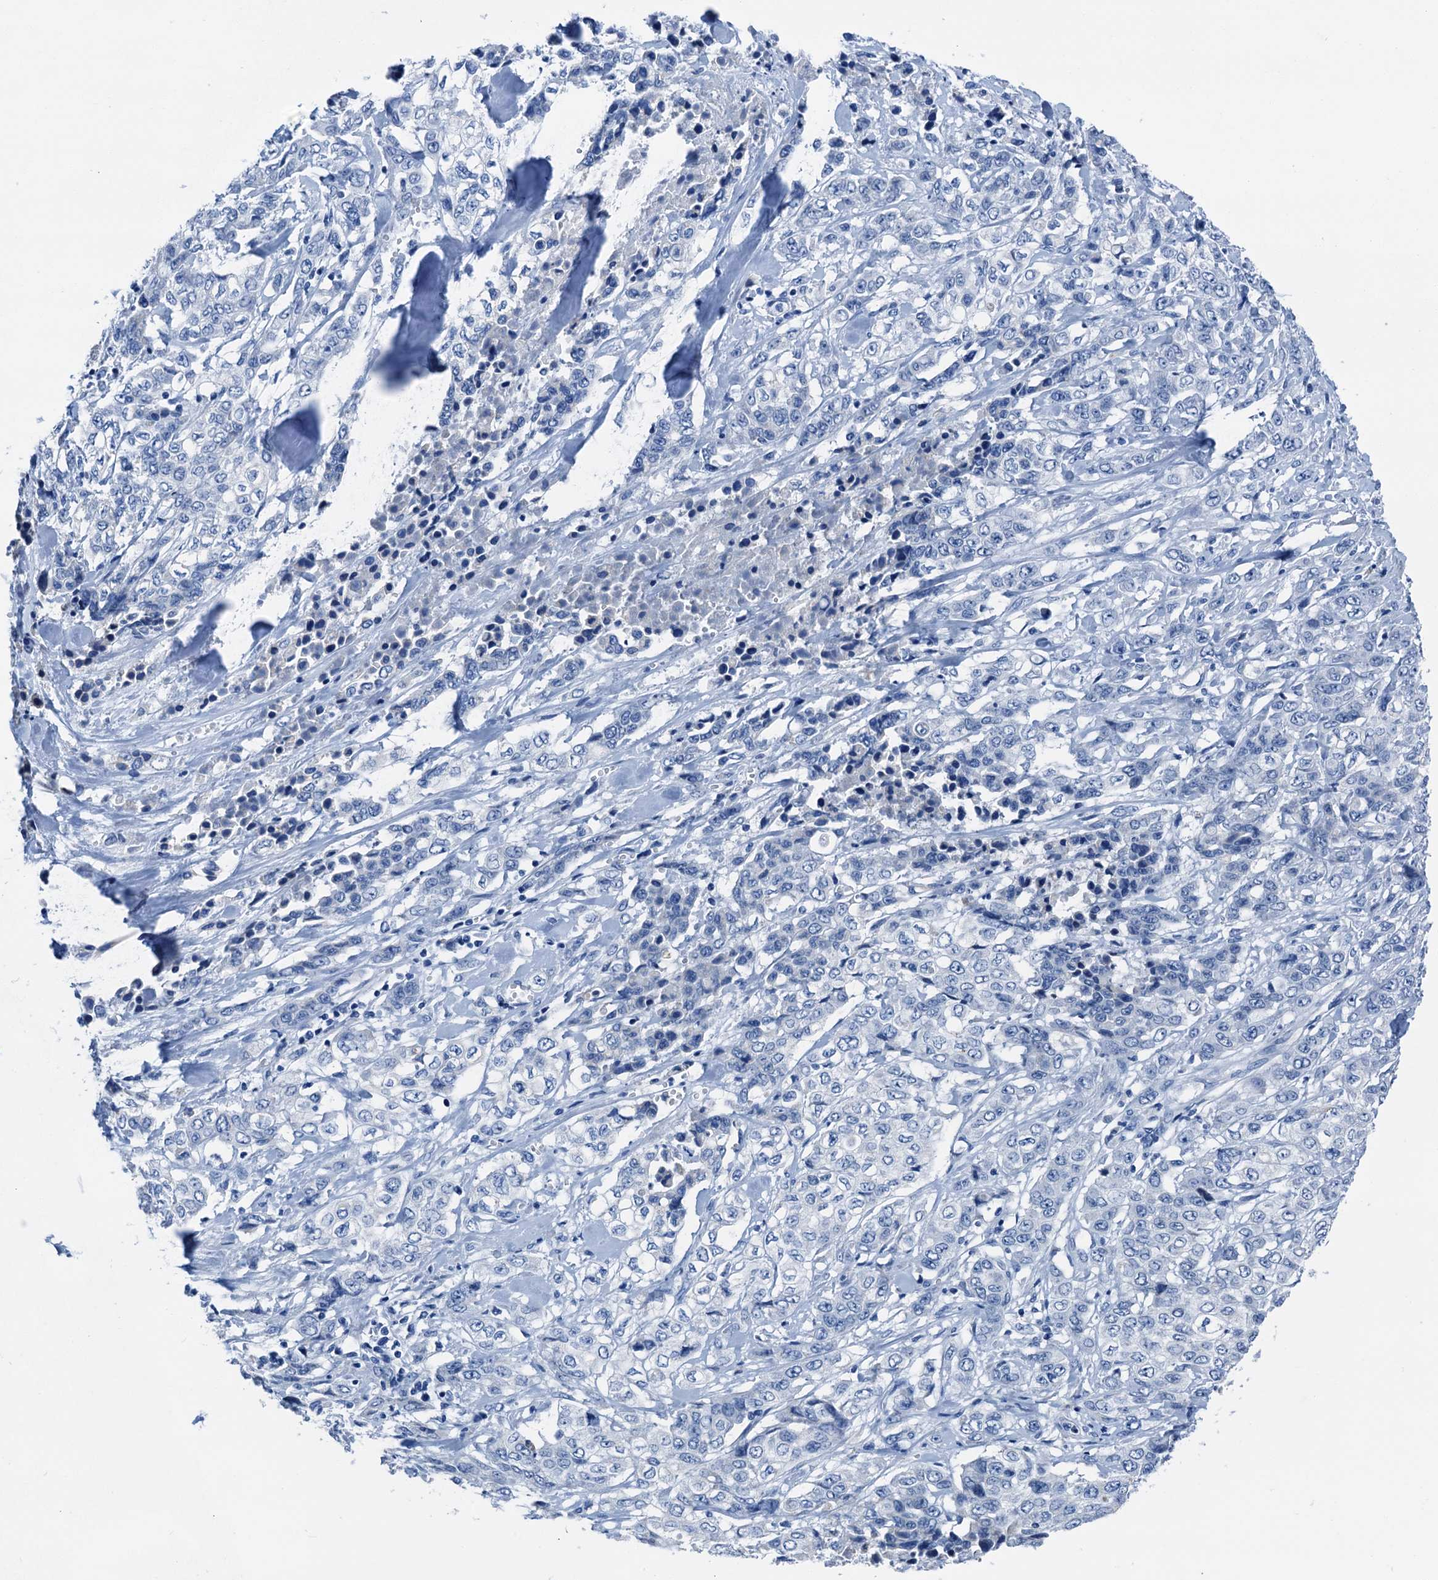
{"staining": {"intensity": "negative", "quantity": "none", "location": "none"}, "tissue": "stomach cancer", "cell_type": "Tumor cells", "image_type": "cancer", "snomed": [{"axis": "morphology", "description": "Adenocarcinoma, NOS"}, {"axis": "topography", "description": "Stomach, upper"}], "caption": "A high-resolution micrograph shows IHC staining of stomach cancer (adenocarcinoma), which demonstrates no significant positivity in tumor cells.", "gene": "C1QTNF4", "patient": {"sex": "male", "age": 62}}